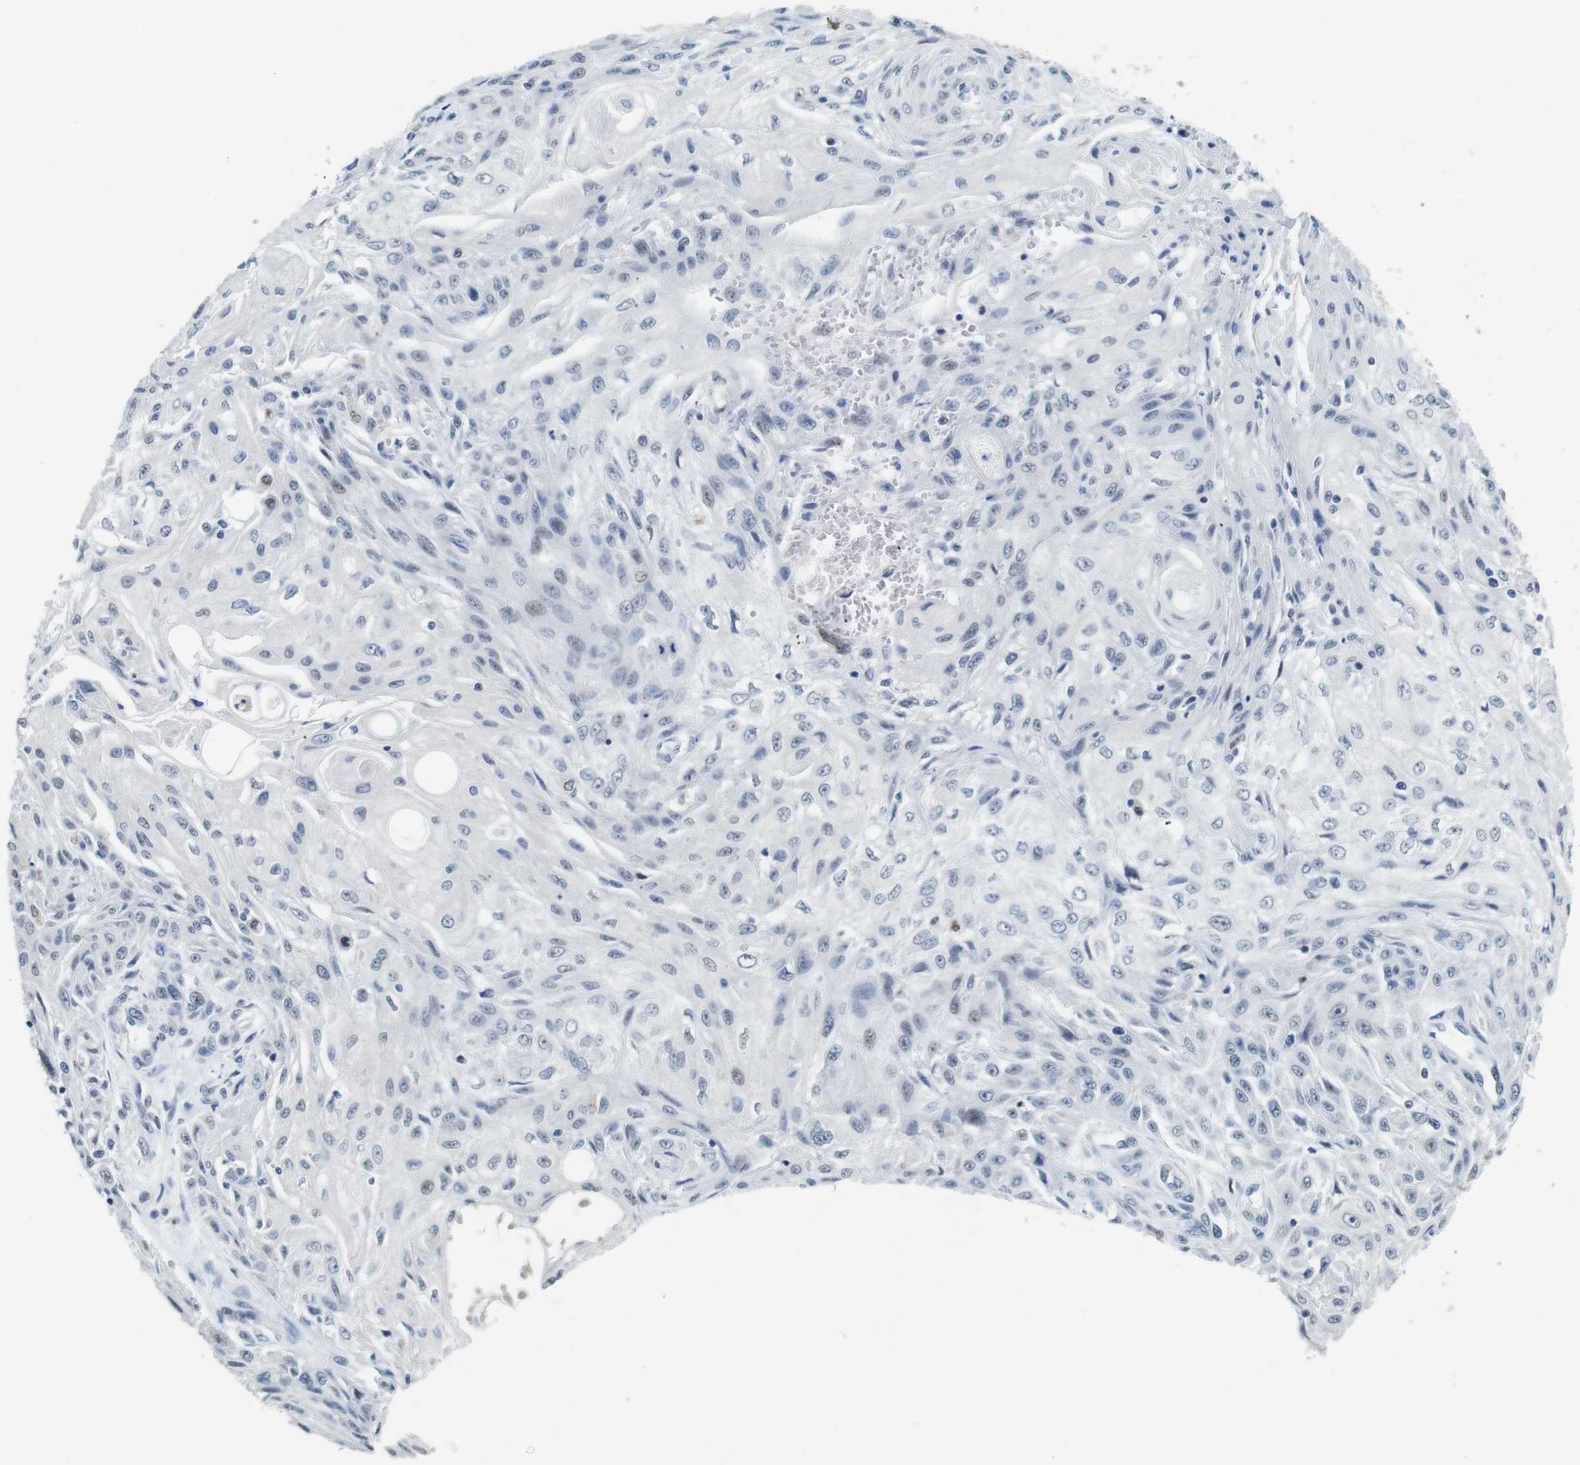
{"staining": {"intensity": "negative", "quantity": "none", "location": "none"}, "tissue": "skin cancer", "cell_type": "Tumor cells", "image_type": "cancer", "snomed": [{"axis": "morphology", "description": "Squamous cell carcinoma, NOS"}, {"axis": "topography", "description": "Skin"}], "caption": "Immunohistochemical staining of skin cancer shows no significant staining in tumor cells.", "gene": "IRF8", "patient": {"sex": "male", "age": 75}}